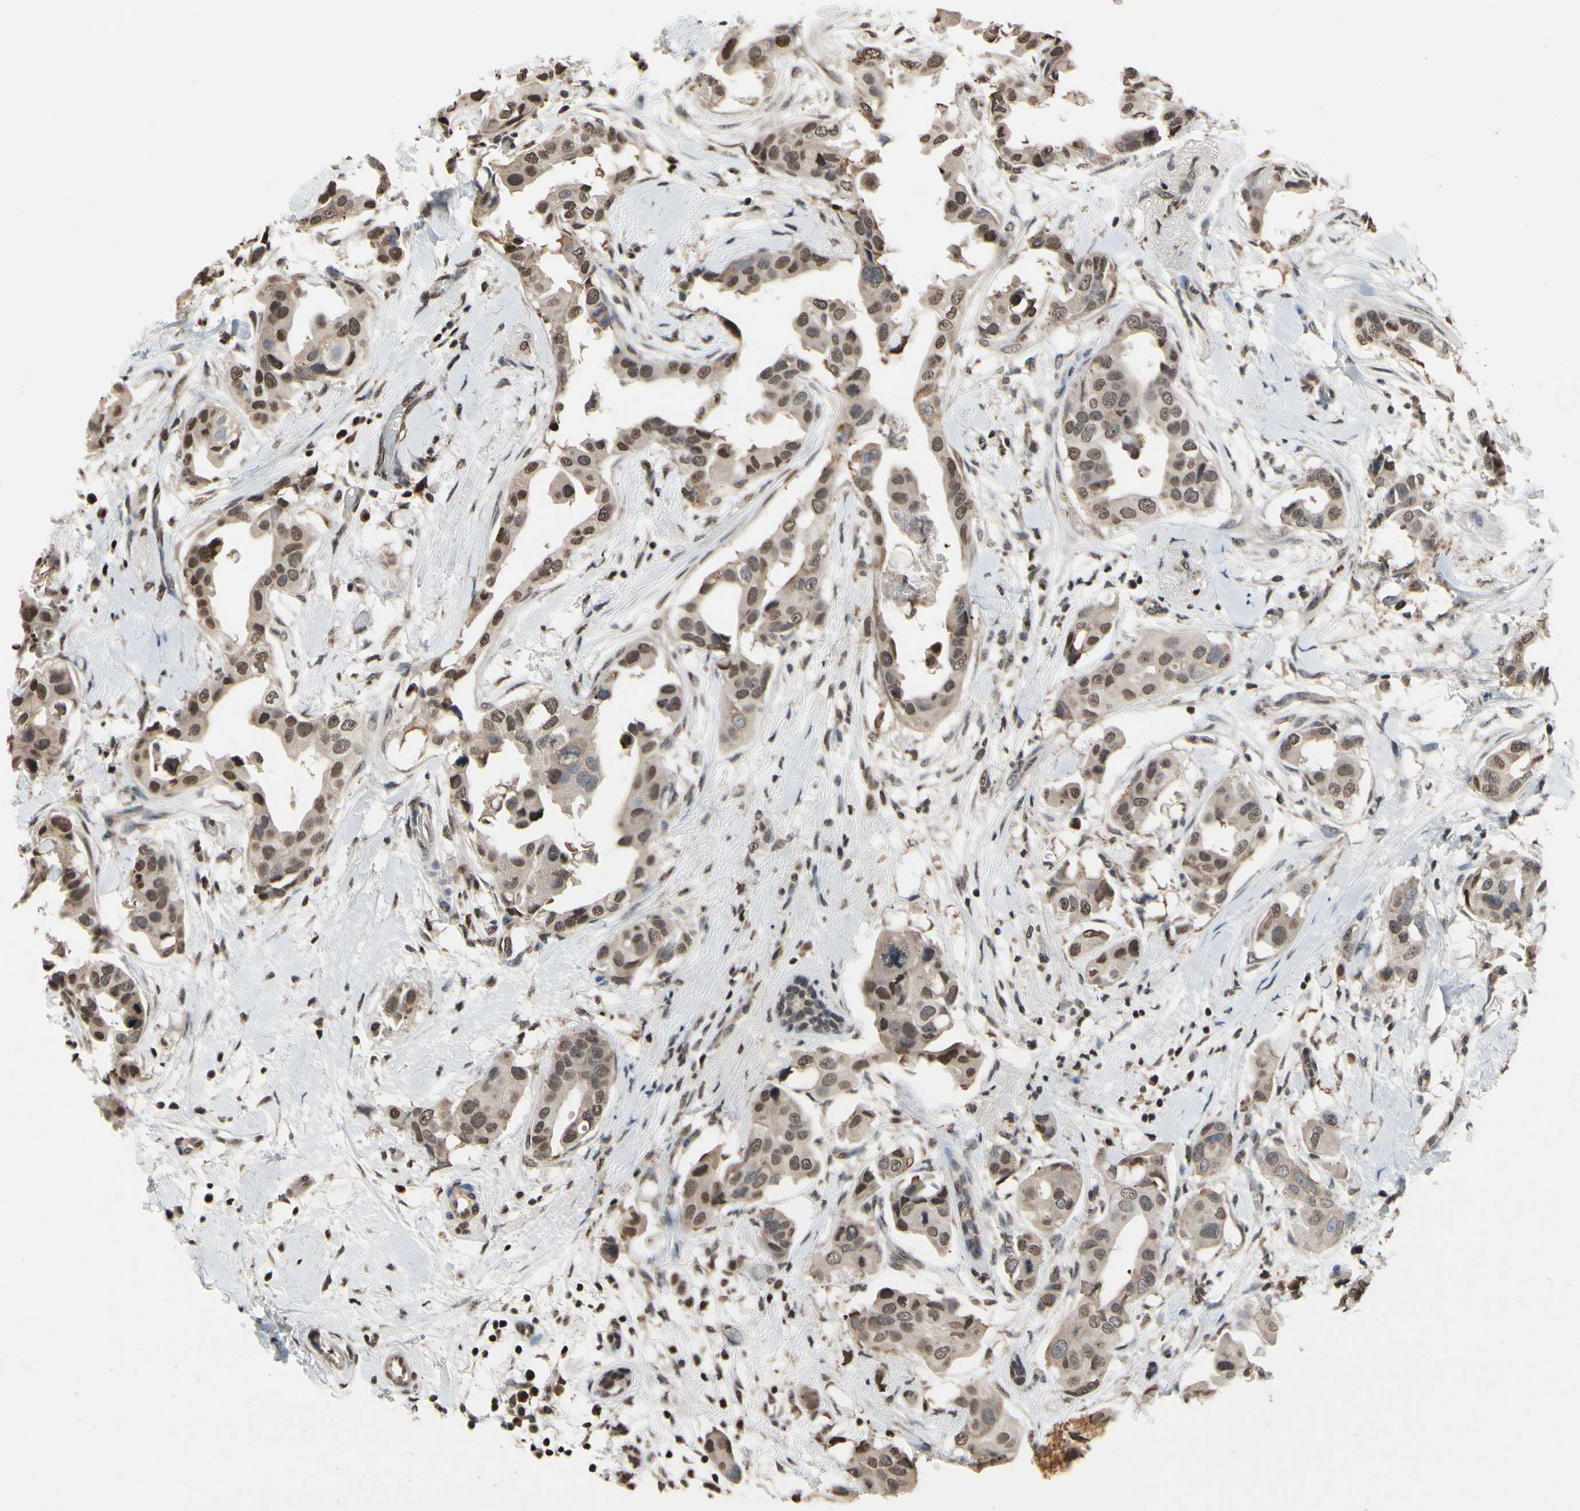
{"staining": {"intensity": "strong", "quantity": ">75%", "location": "nuclear"}, "tissue": "breast cancer", "cell_type": "Tumor cells", "image_type": "cancer", "snomed": [{"axis": "morphology", "description": "Duct carcinoma"}, {"axis": "topography", "description": "Breast"}], "caption": "Tumor cells show high levels of strong nuclear positivity in about >75% of cells in intraductal carcinoma (breast). (DAB (3,3'-diaminobenzidine) = brown stain, brightfield microscopy at high magnification).", "gene": "HIPK2", "patient": {"sex": "female", "age": 40}}